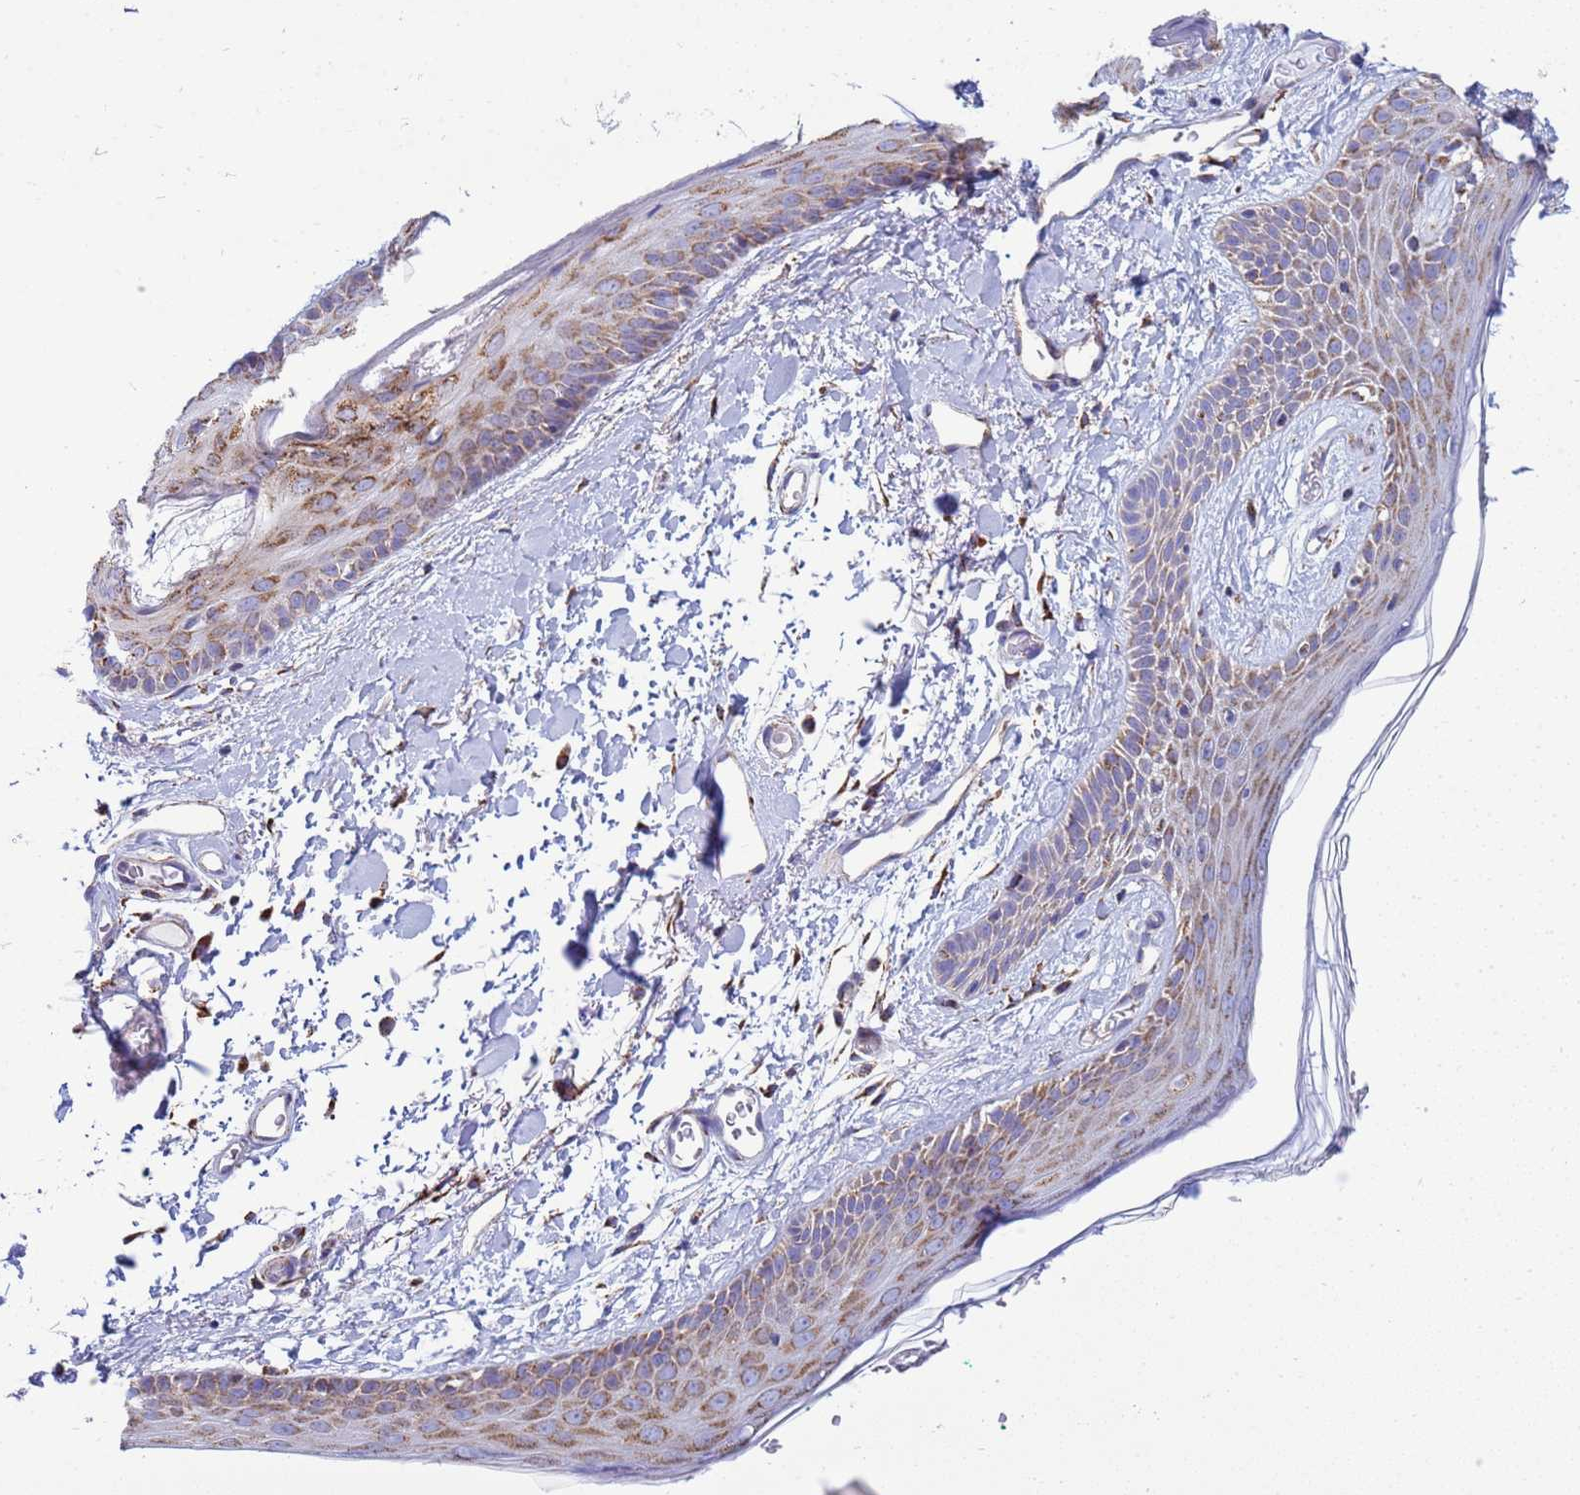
{"staining": {"intensity": "strong", "quantity": ">75%", "location": "cytoplasmic/membranous"}, "tissue": "skin", "cell_type": "Fibroblasts", "image_type": "normal", "snomed": [{"axis": "morphology", "description": "Normal tissue, NOS"}, {"axis": "topography", "description": "Skin"}], "caption": "Immunohistochemistry (IHC) photomicrograph of unremarkable human skin stained for a protein (brown), which shows high levels of strong cytoplasmic/membranous positivity in approximately >75% of fibroblasts.", "gene": "COQ4", "patient": {"sex": "male", "age": 79}}